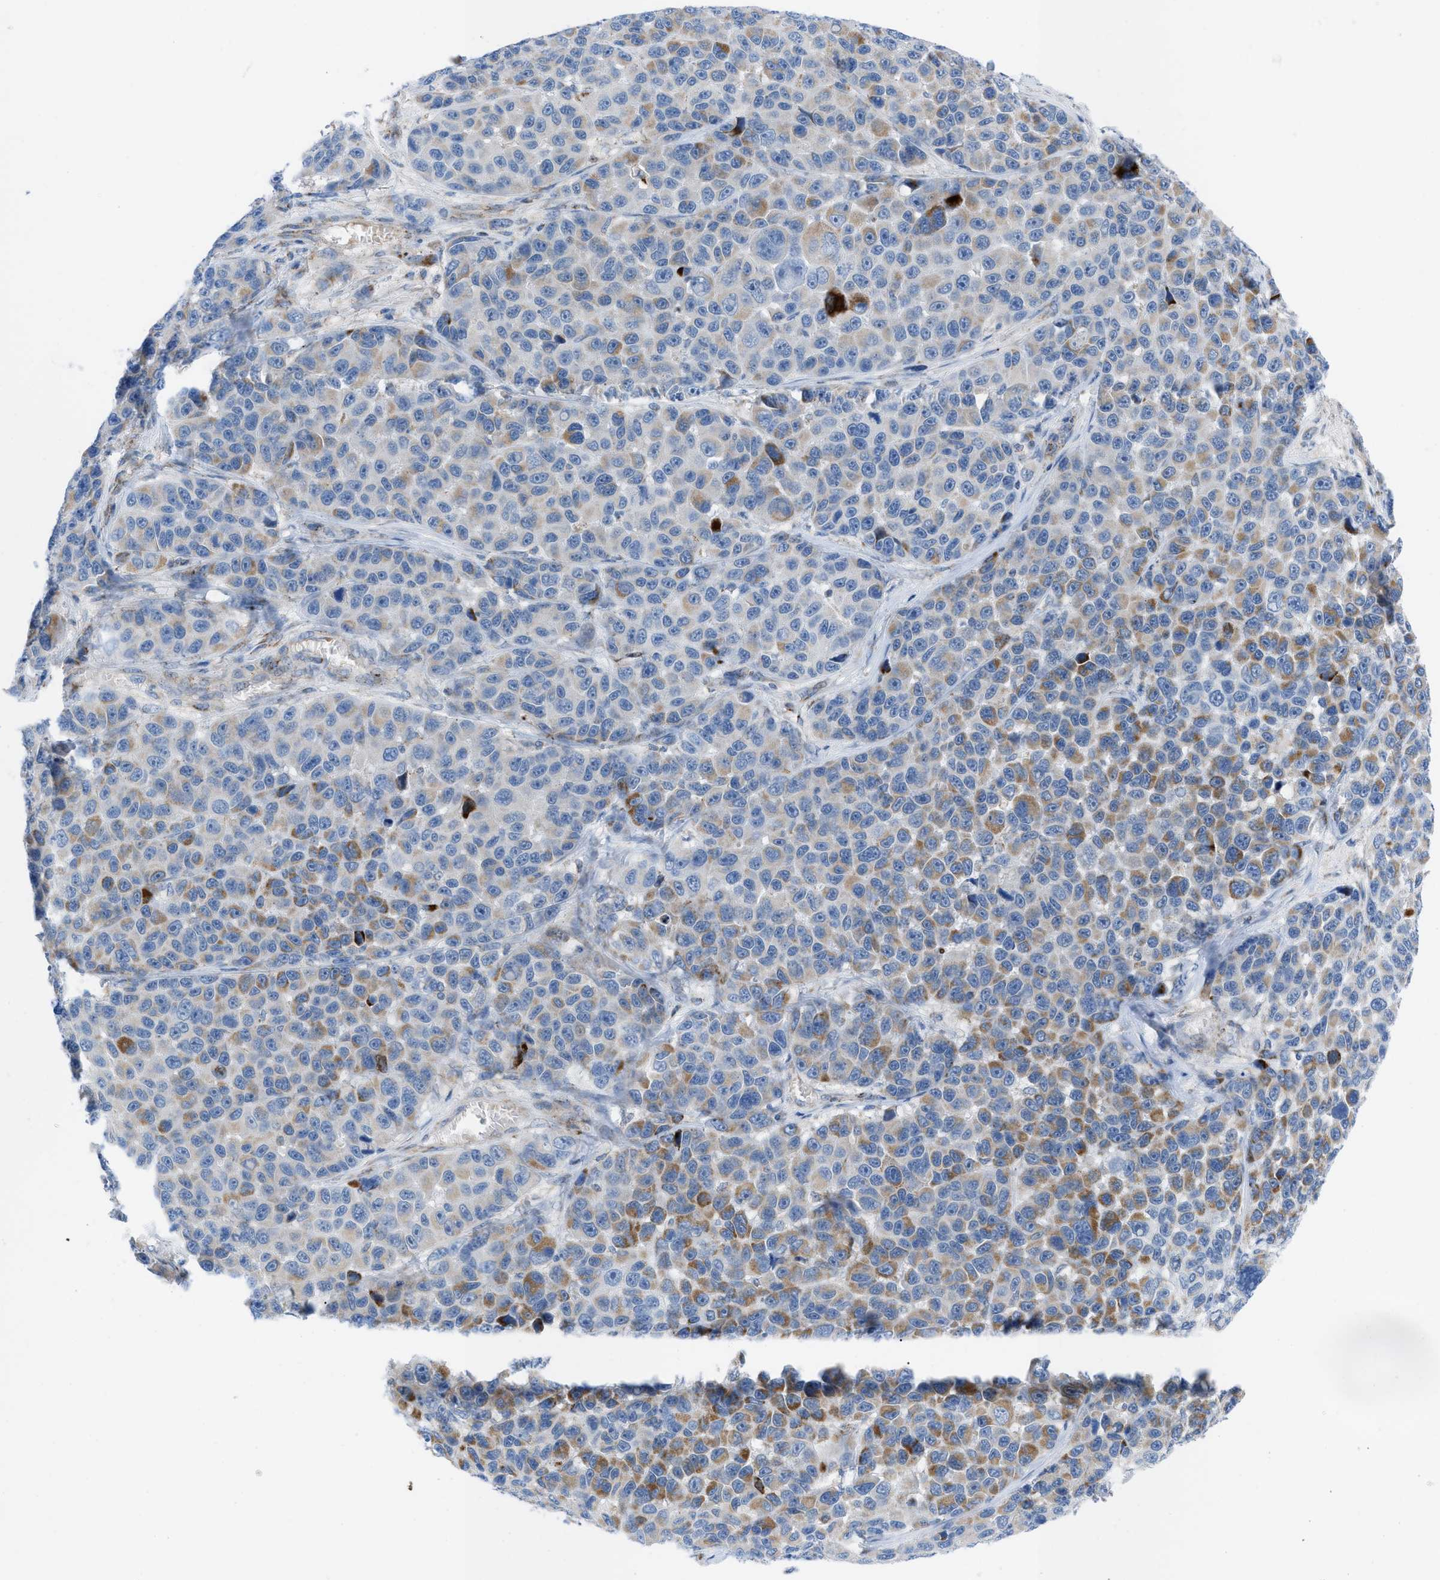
{"staining": {"intensity": "moderate", "quantity": "25%-75%", "location": "cytoplasmic/membranous"}, "tissue": "melanoma", "cell_type": "Tumor cells", "image_type": "cancer", "snomed": [{"axis": "morphology", "description": "Malignant melanoma, NOS"}, {"axis": "topography", "description": "Skin"}], "caption": "Moderate cytoplasmic/membranous protein staining is identified in approximately 25%-75% of tumor cells in malignant melanoma.", "gene": "RBBP9", "patient": {"sex": "male", "age": 53}}